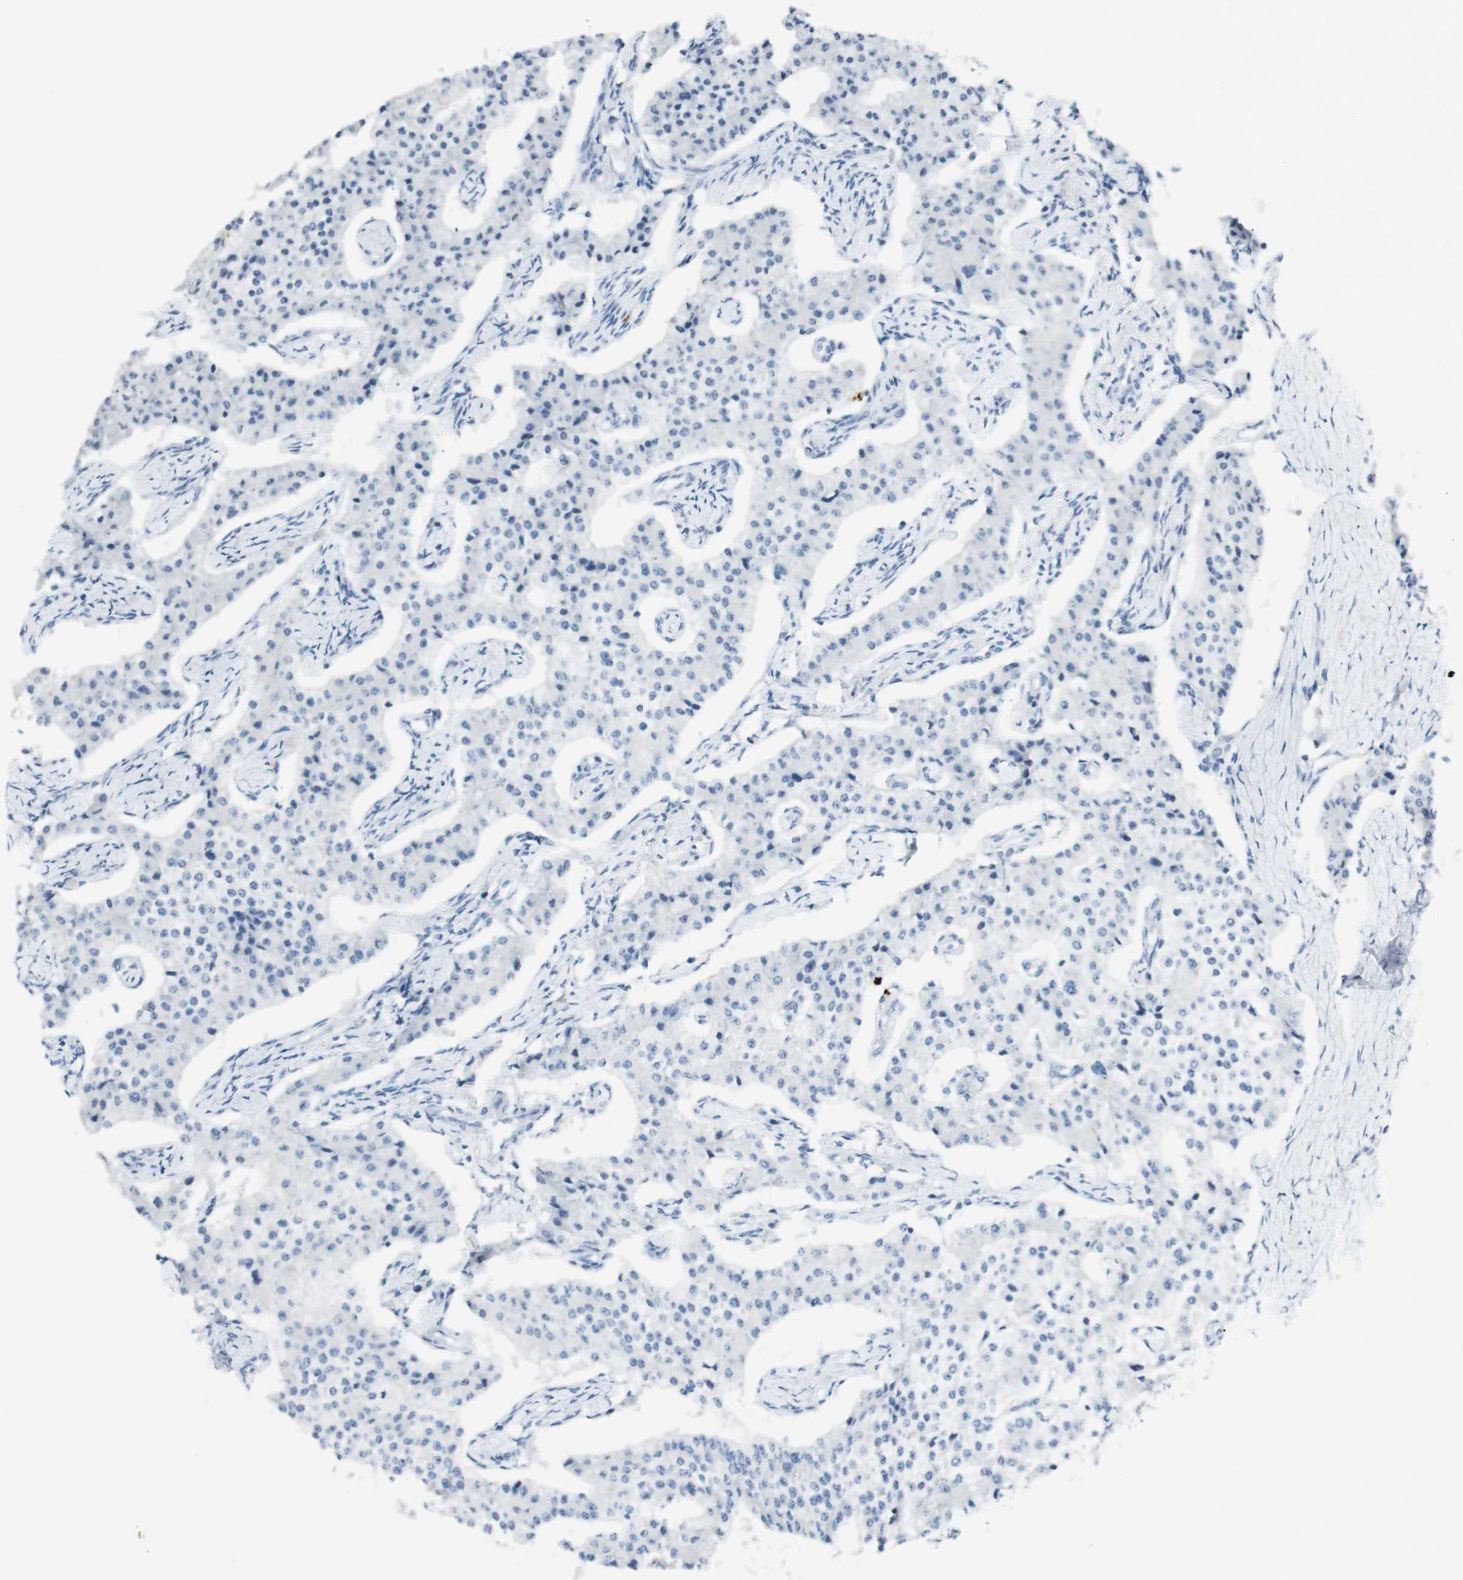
{"staining": {"intensity": "negative", "quantity": "none", "location": "none"}, "tissue": "carcinoid", "cell_type": "Tumor cells", "image_type": "cancer", "snomed": [{"axis": "morphology", "description": "Carcinoid, malignant, NOS"}, {"axis": "topography", "description": "Colon"}], "caption": "Carcinoid (malignant) was stained to show a protein in brown. There is no significant staining in tumor cells.", "gene": "CD207", "patient": {"sex": "female", "age": 52}}